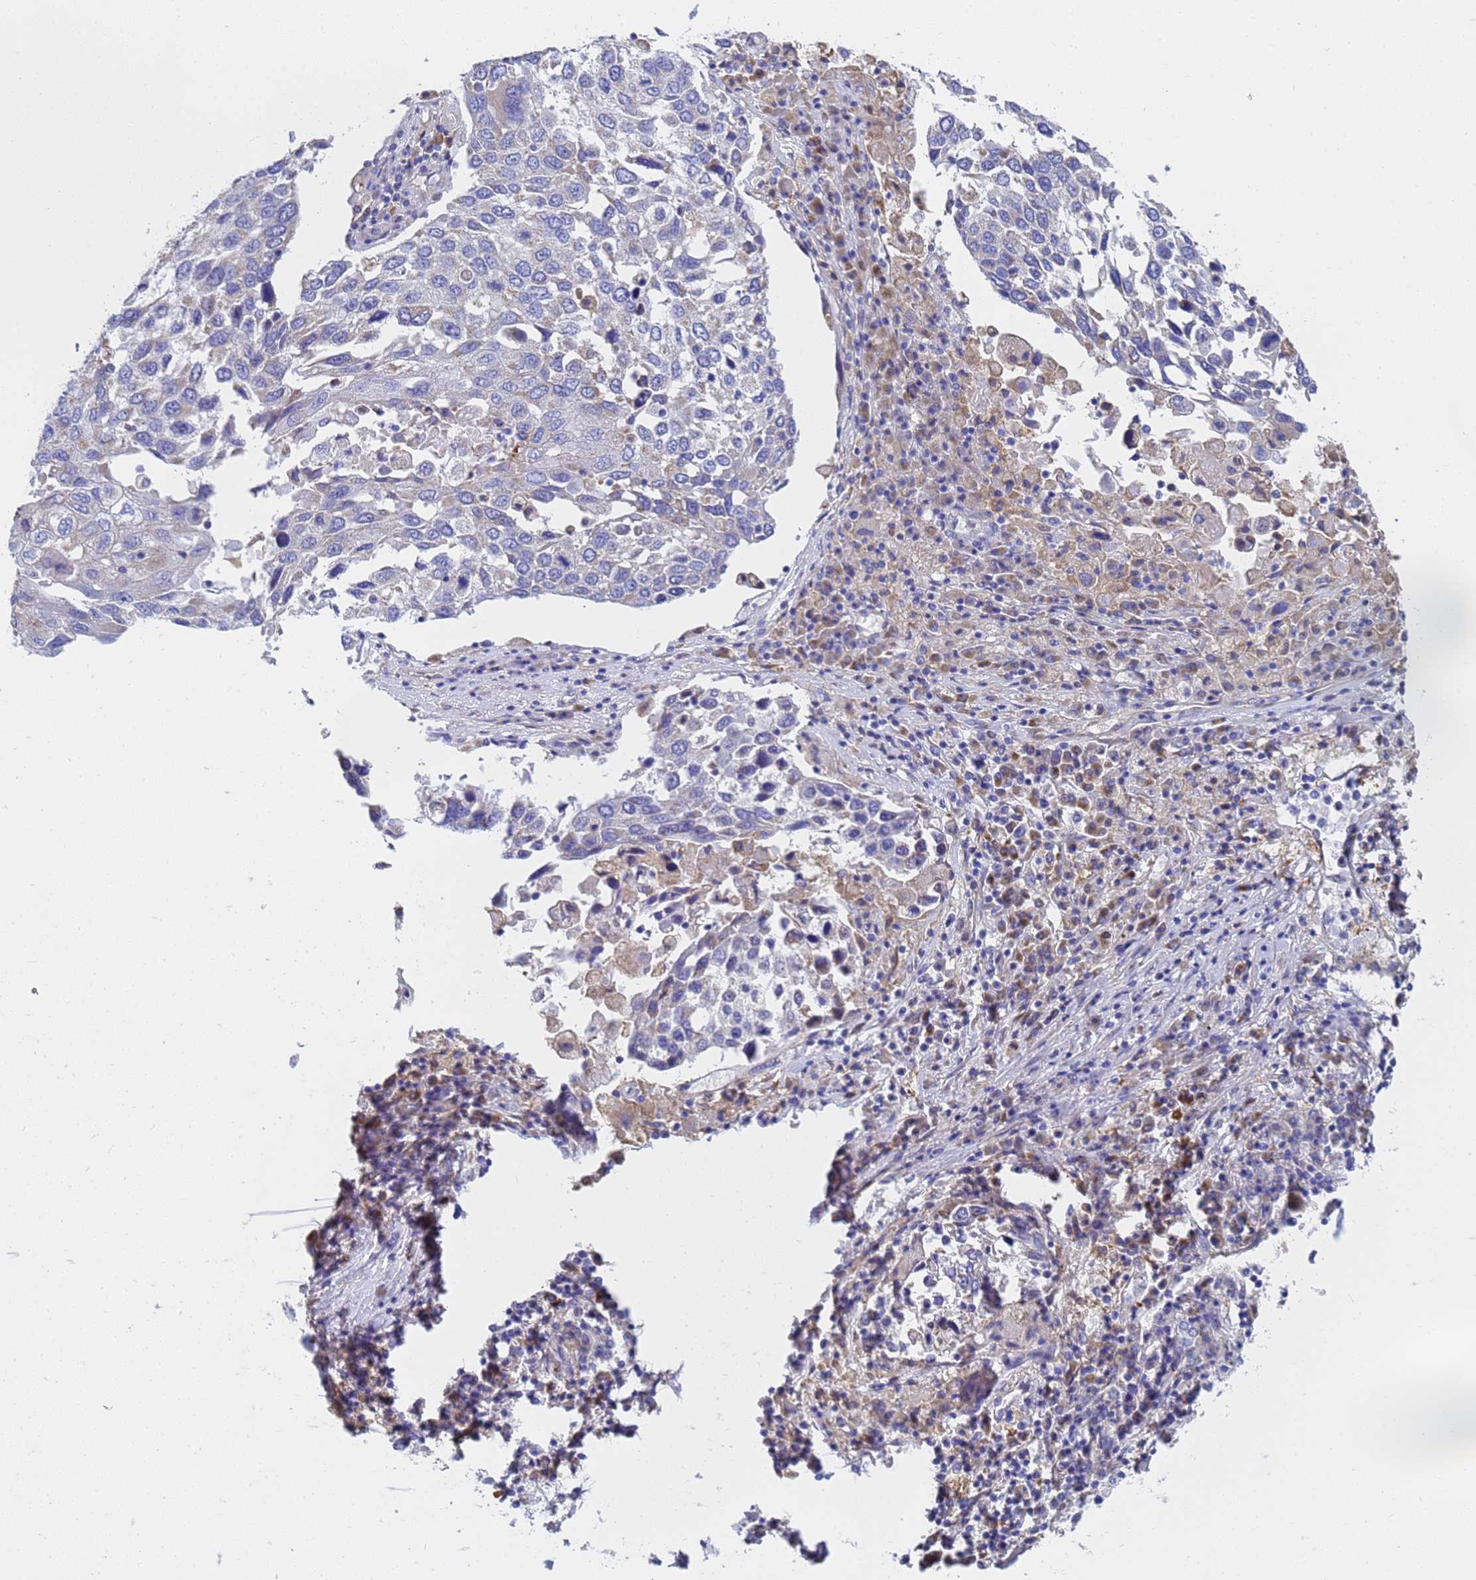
{"staining": {"intensity": "negative", "quantity": "none", "location": "none"}, "tissue": "lung cancer", "cell_type": "Tumor cells", "image_type": "cancer", "snomed": [{"axis": "morphology", "description": "Squamous cell carcinoma, NOS"}, {"axis": "topography", "description": "Lung"}], "caption": "Immunohistochemical staining of human lung cancer (squamous cell carcinoma) demonstrates no significant positivity in tumor cells.", "gene": "TM4SF4", "patient": {"sex": "male", "age": 65}}